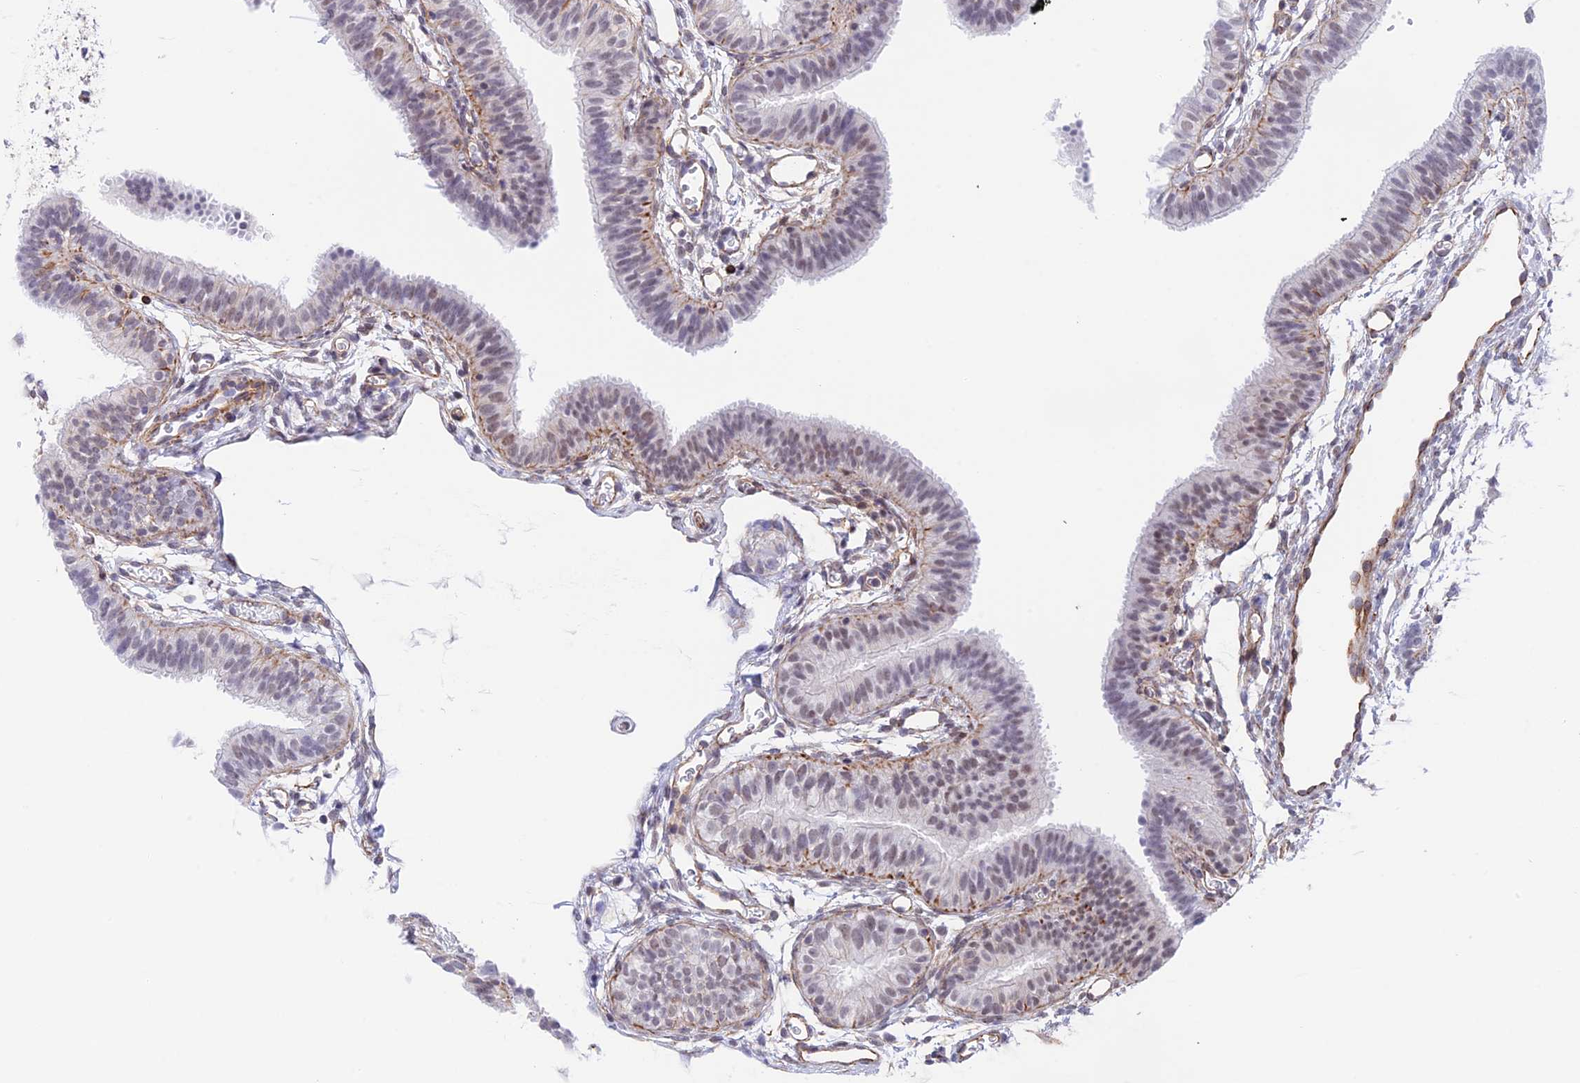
{"staining": {"intensity": "weak", "quantity": "<25%", "location": "cytoplasmic/membranous,nuclear"}, "tissue": "fallopian tube", "cell_type": "Glandular cells", "image_type": "normal", "snomed": [{"axis": "morphology", "description": "Normal tissue, NOS"}, {"axis": "topography", "description": "Fallopian tube"}], "caption": "Immunohistochemistry of normal fallopian tube displays no positivity in glandular cells. Brightfield microscopy of immunohistochemistry (IHC) stained with DAB (3,3'-diaminobenzidine) (brown) and hematoxylin (blue), captured at high magnification.", "gene": "ZNF652", "patient": {"sex": "female", "age": 35}}